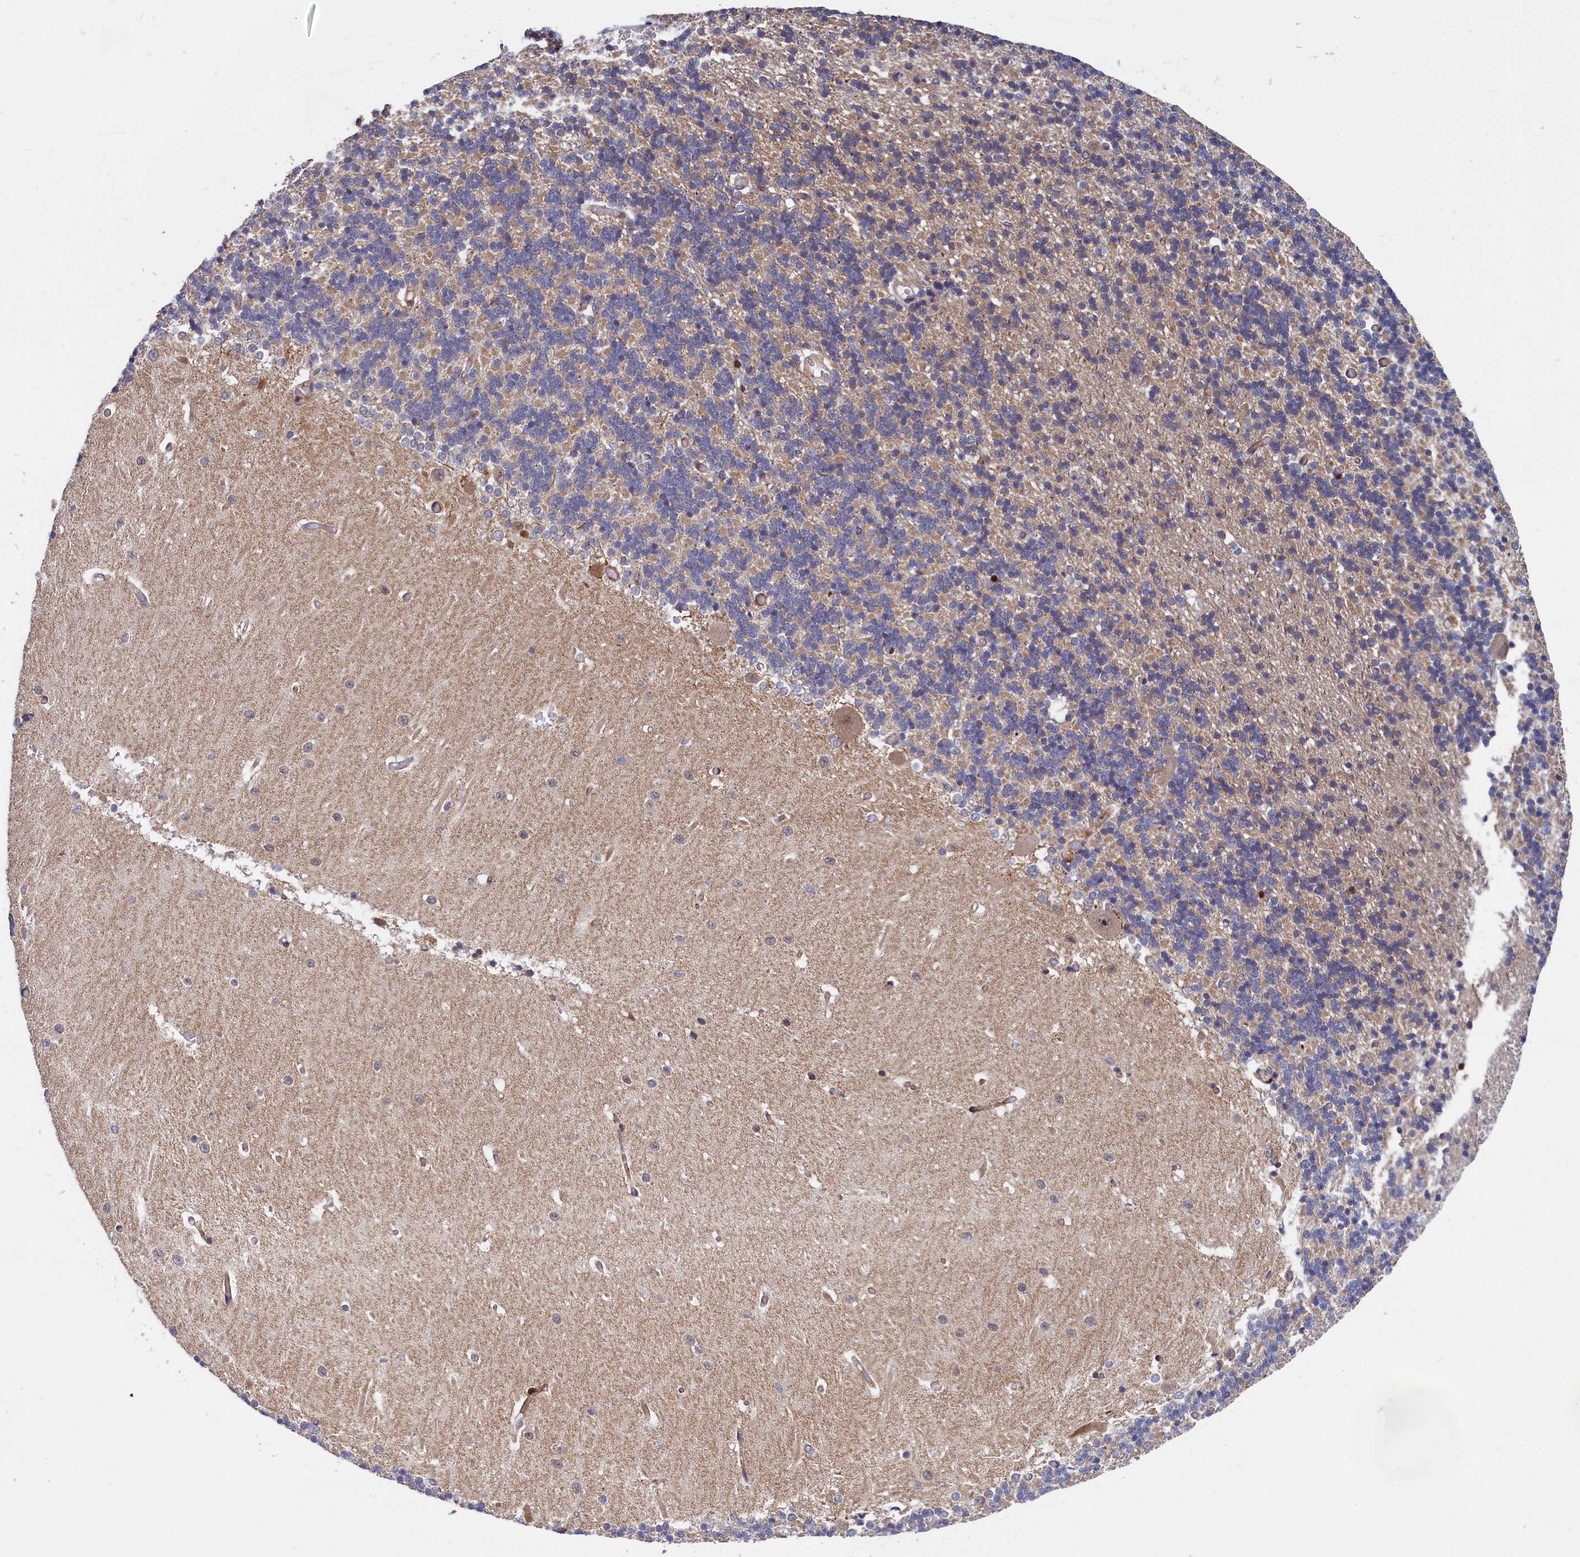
{"staining": {"intensity": "weak", "quantity": "<25%", "location": "cytoplasmic/membranous"}, "tissue": "cerebellum", "cell_type": "Cells in granular layer", "image_type": "normal", "snomed": [{"axis": "morphology", "description": "Normal tissue, NOS"}, {"axis": "topography", "description": "Cerebellum"}], "caption": "Immunohistochemistry micrograph of normal cerebellum stained for a protein (brown), which demonstrates no expression in cells in granular layer.", "gene": "PIK3C3", "patient": {"sex": "male", "age": 37}}